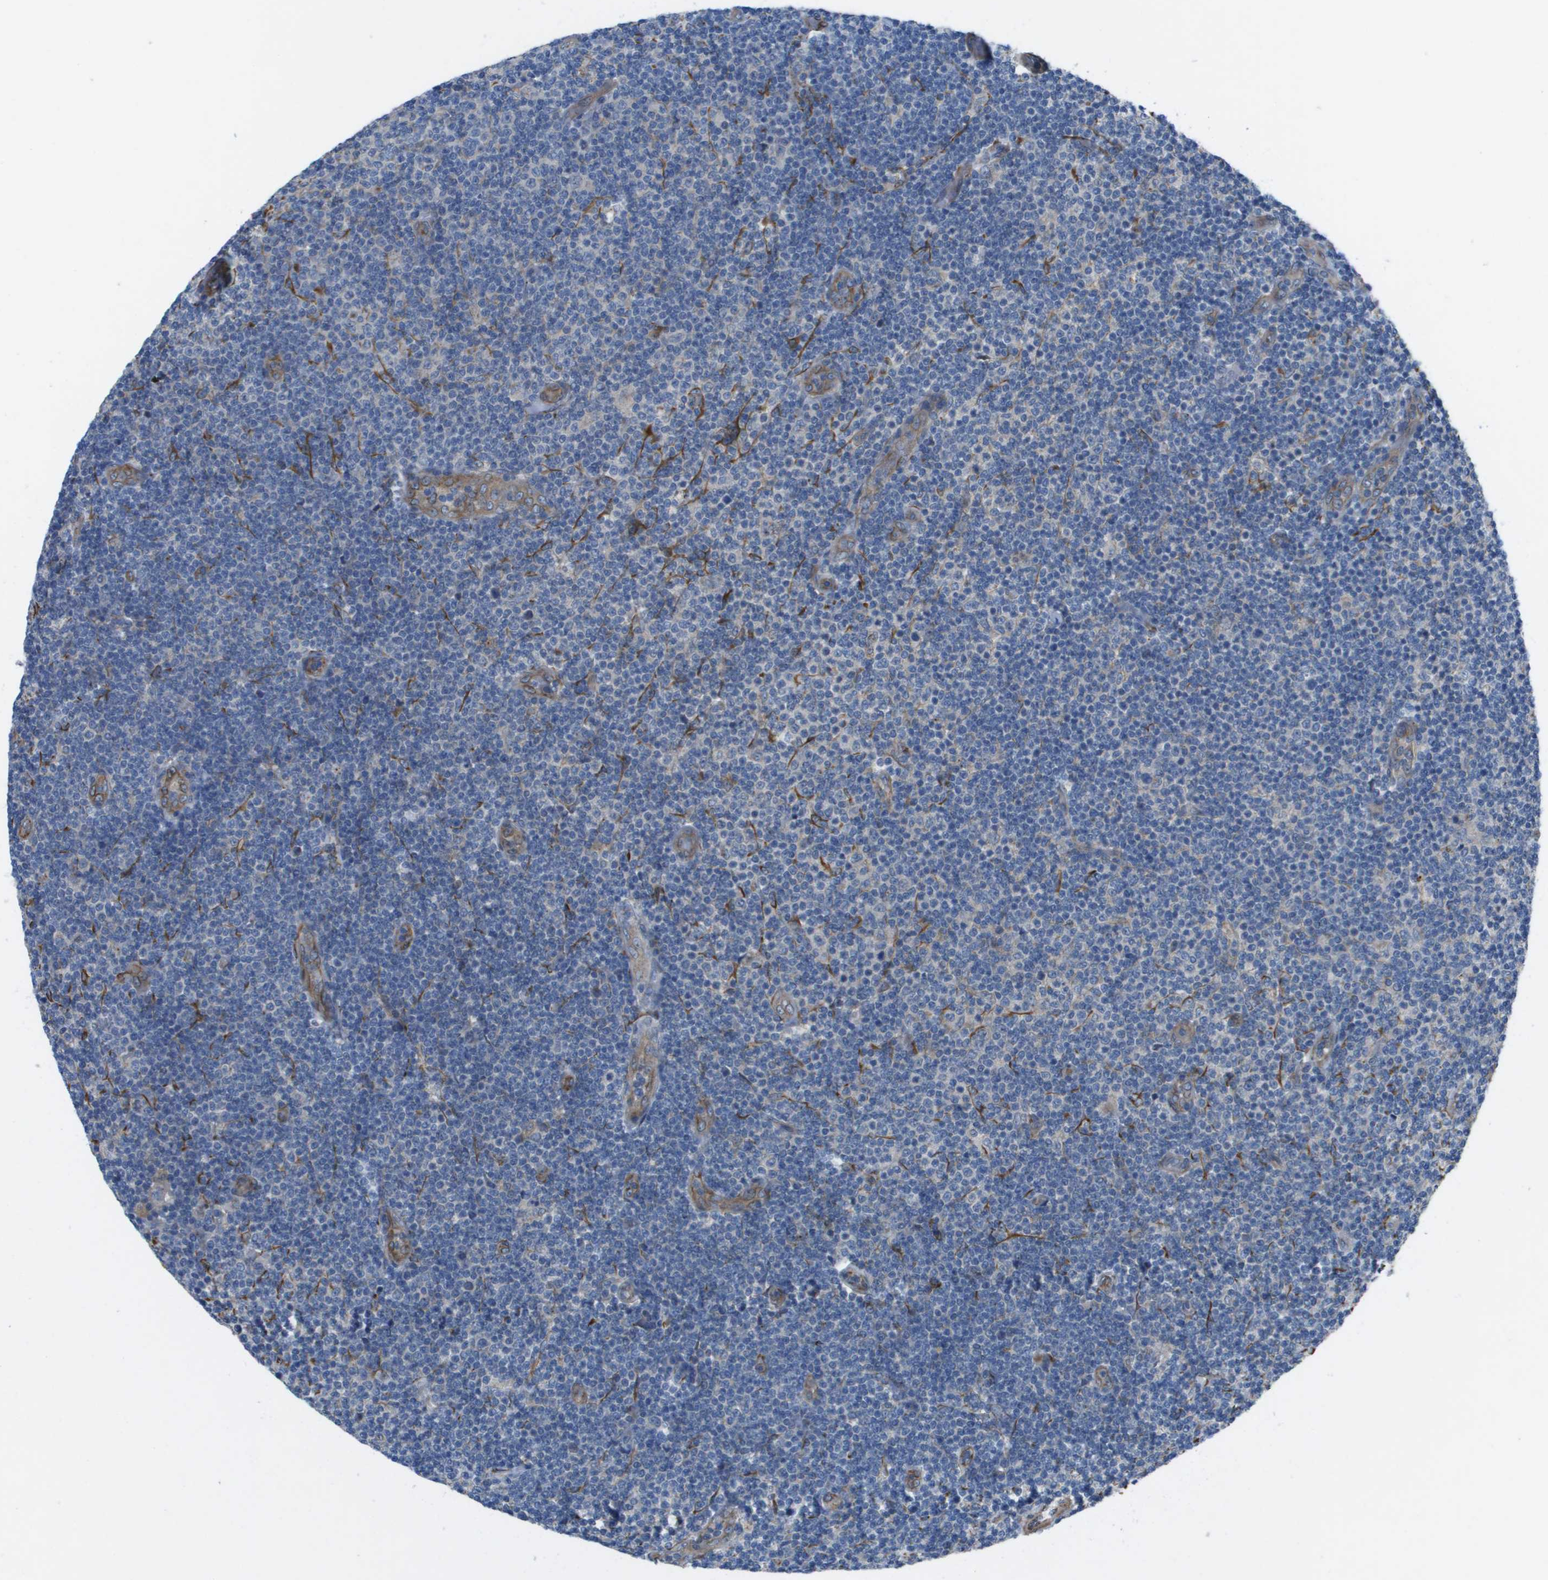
{"staining": {"intensity": "weak", "quantity": "<25%", "location": "cytoplasmic/membranous"}, "tissue": "lymphoma", "cell_type": "Tumor cells", "image_type": "cancer", "snomed": [{"axis": "morphology", "description": "Malignant lymphoma, non-Hodgkin's type, Low grade"}, {"axis": "topography", "description": "Lymph node"}], "caption": "Immunohistochemistry image of neoplastic tissue: lymphoma stained with DAB (3,3'-diaminobenzidine) demonstrates no significant protein expression in tumor cells. (DAB (3,3'-diaminobenzidine) immunohistochemistry (IHC) visualized using brightfield microscopy, high magnification).", "gene": "SLC6A9", "patient": {"sex": "male", "age": 83}}